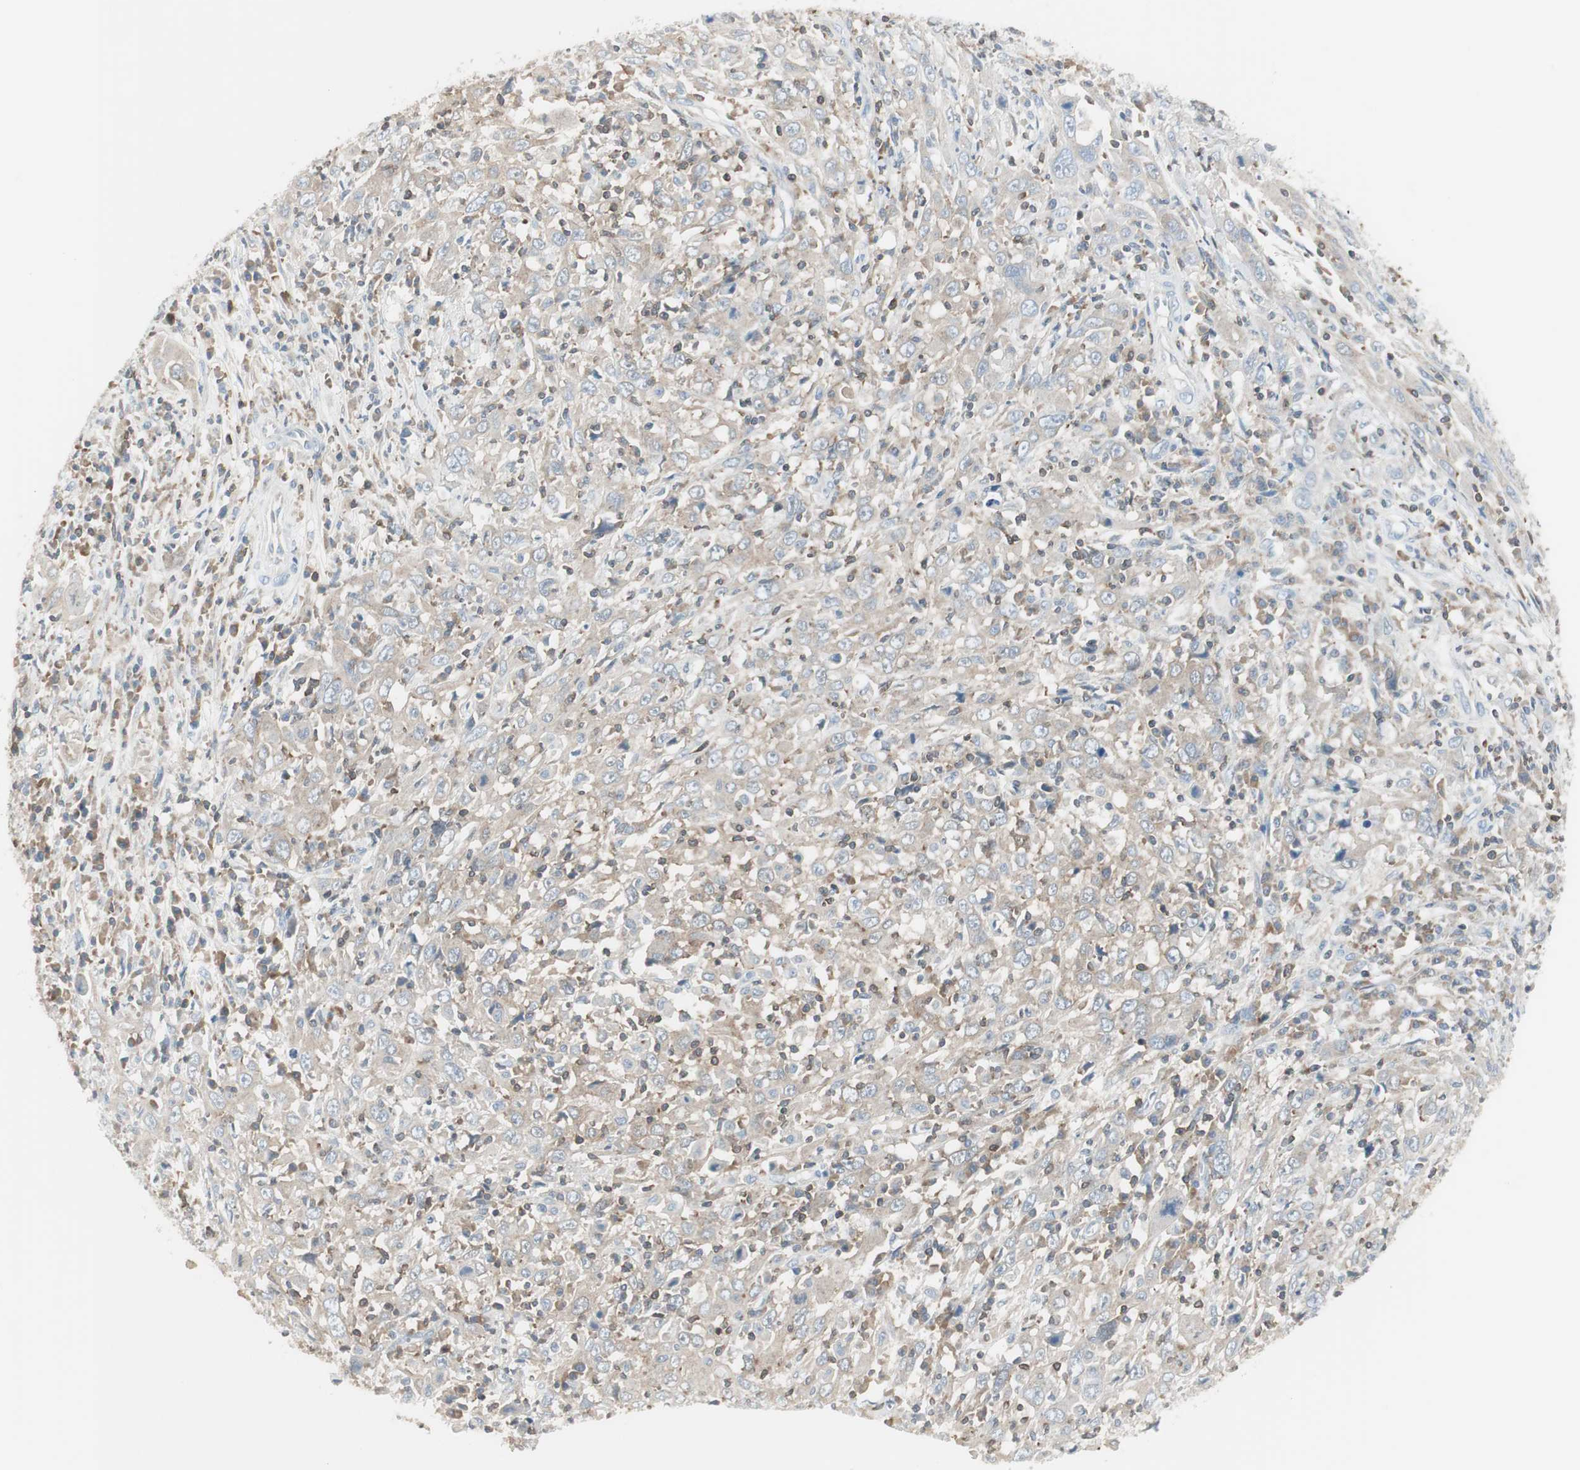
{"staining": {"intensity": "weak", "quantity": ">75%", "location": "cytoplasmic/membranous"}, "tissue": "cervical cancer", "cell_type": "Tumor cells", "image_type": "cancer", "snomed": [{"axis": "morphology", "description": "Squamous cell carcinoma, NOS"}, {"axis": "topography", "description": "Cervix"}], "caption": "About >75% of tumor cells in human squamous cell carcinoma (cervical) exhibit weak cytoplasmic/membranous protein staining as visualized by brown immunohistochemical staining.", "gene": "SLC9A3R1", "patient": {"sex": "female", "age": 46}}